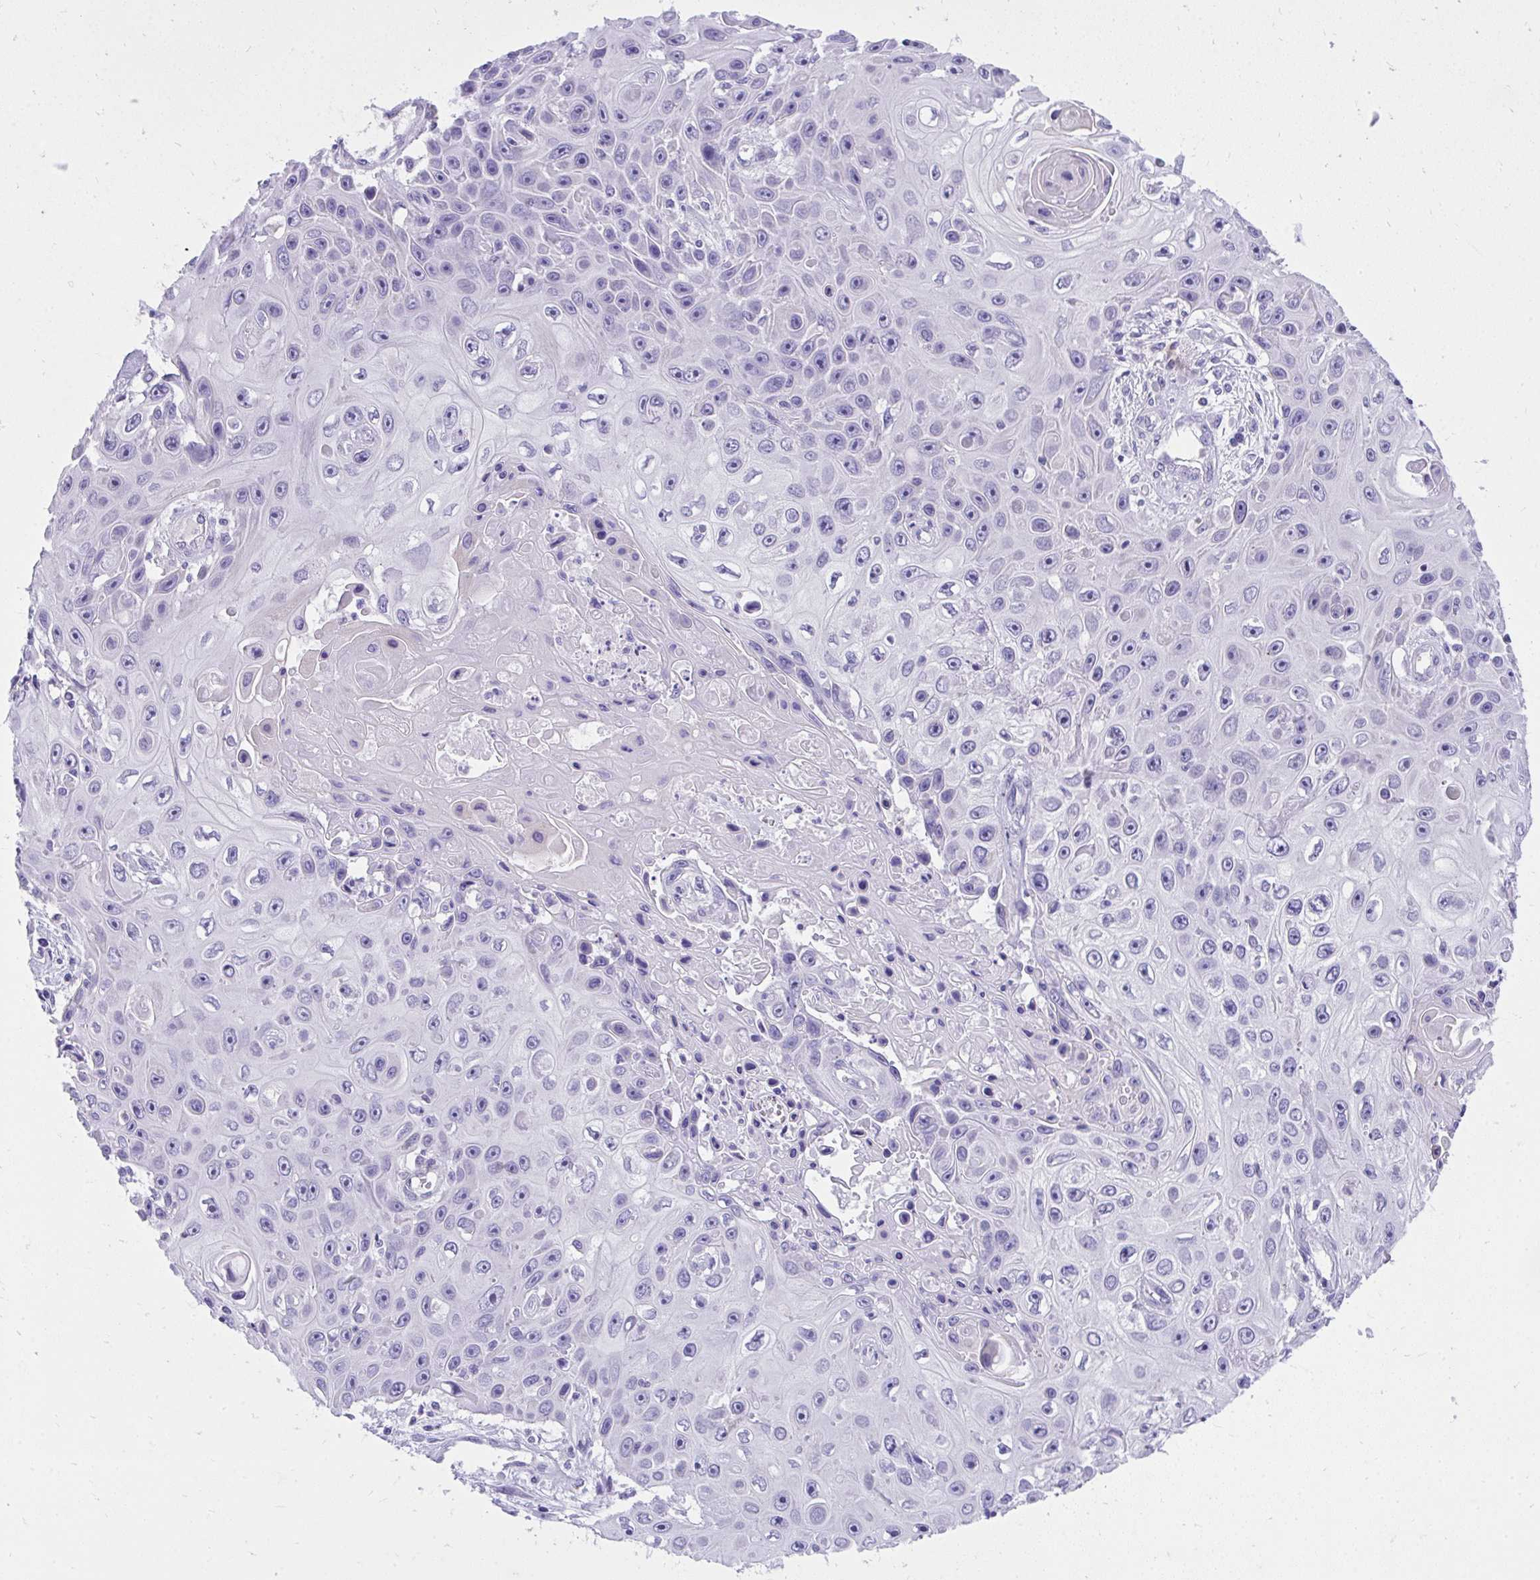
{"staining": {"intensity": "negative", "quantity": "none", "location": "none"}, "tissue": "skin cancer", "cell_type": "Tumor cells", "image_type": "cancer", "snomed": [{"axis": "morphology", "description": "Squamous cell carcinoma, NOS"}, {"axis": "topography", "description": "Skin"}], "caption": "Photomicrograph shows no protein expression in tumor cells of skin squamous cell carcinoma tissue.", "gene": "KLK1", "patient": {"sex": "male", "age": 82}}